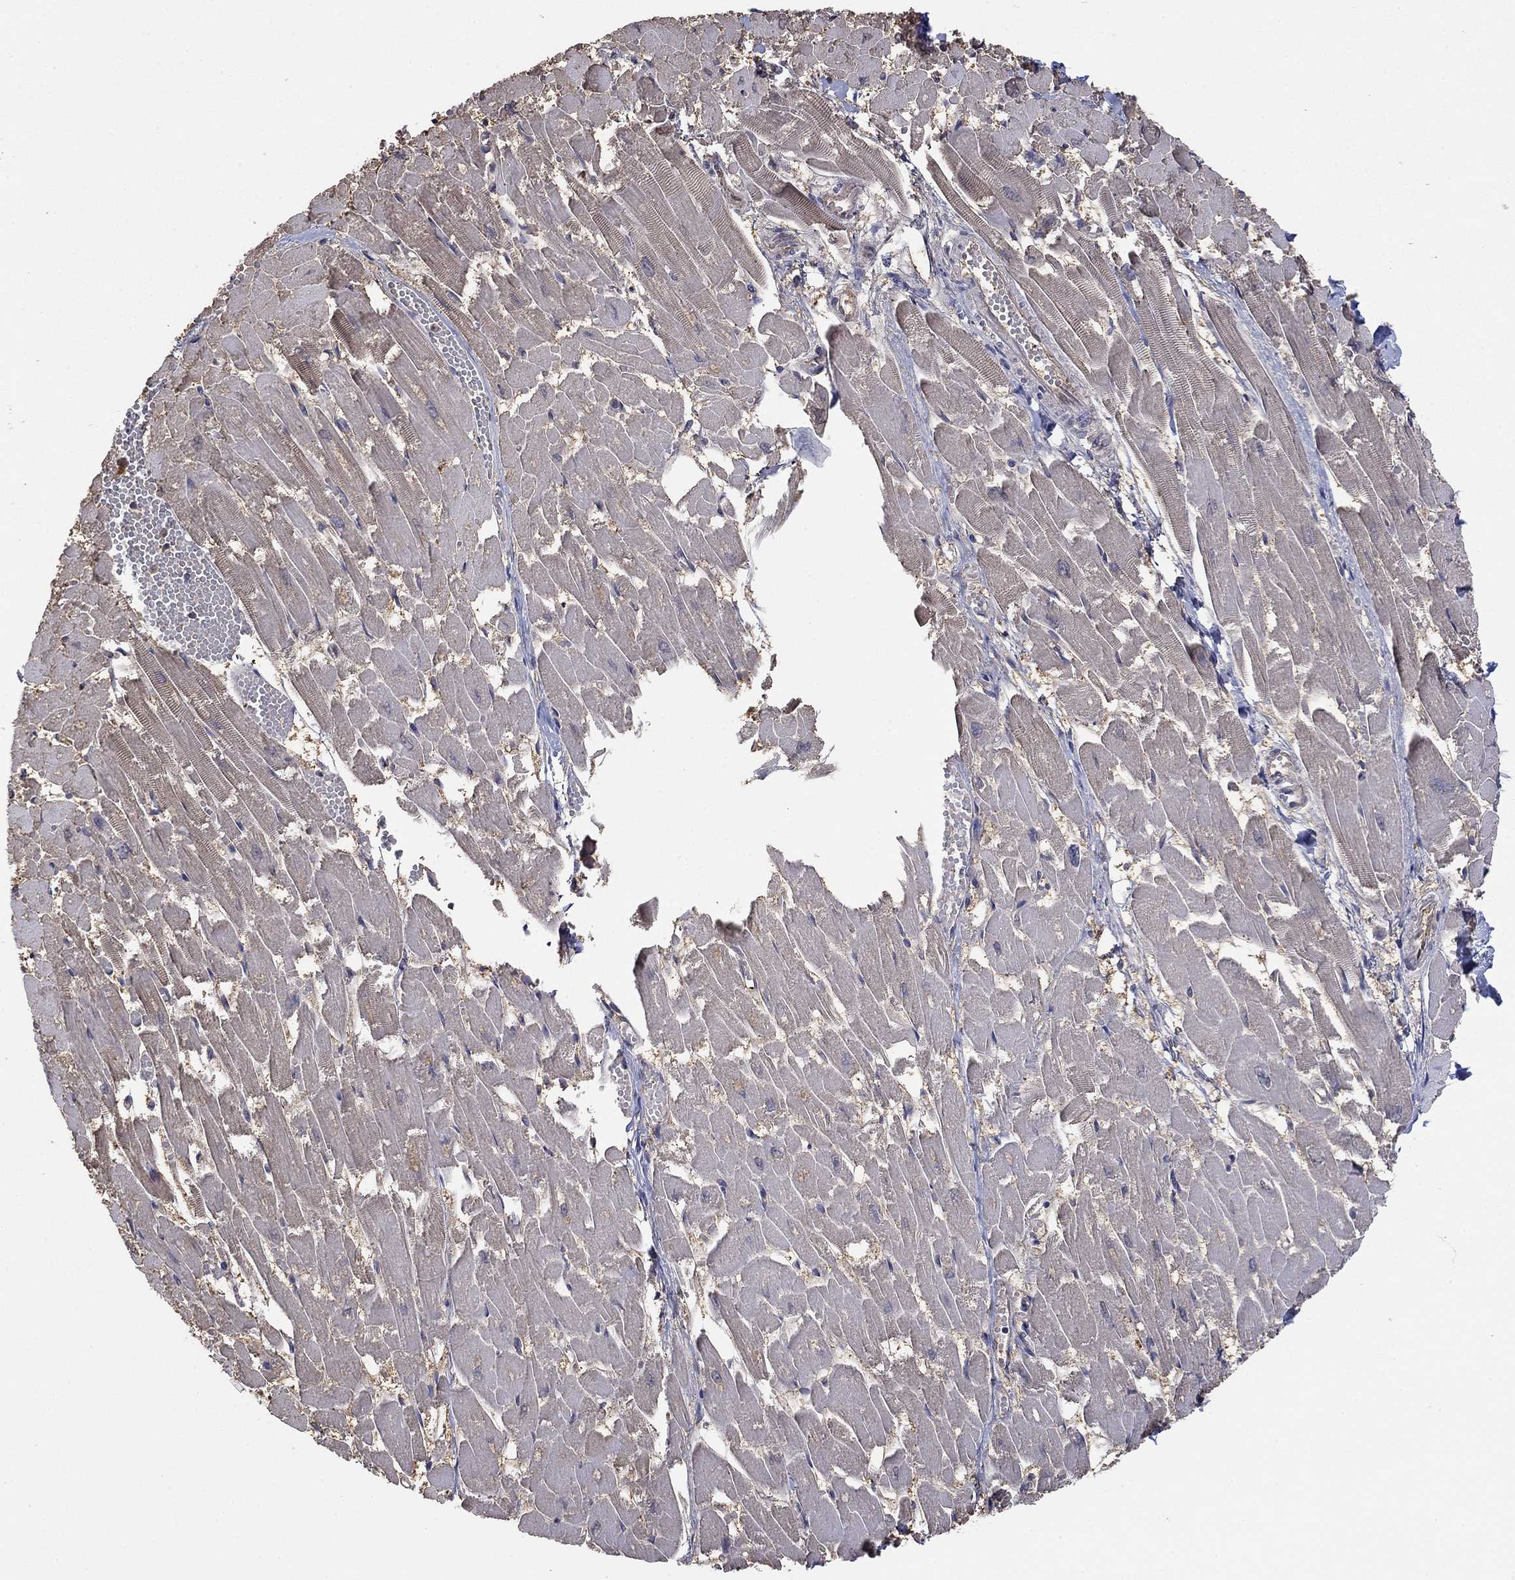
{"staining": {"intensity": "negative", "quantity": "none", "location": "none"}, "tissue": "heart muscle", "cell_type": "Cardiomyocytes", "image_type": "normal", "snomed": [{"axis": "morphology", "description": "Normal tissue, NOS"}, {"axis": "topography", "description": "Heart"}], "caption": "The image displays no staining of cardiomyocytes in normal heart muscle.", "gene": "RNF114", "patient": {"sex": "female", "age": 52}}